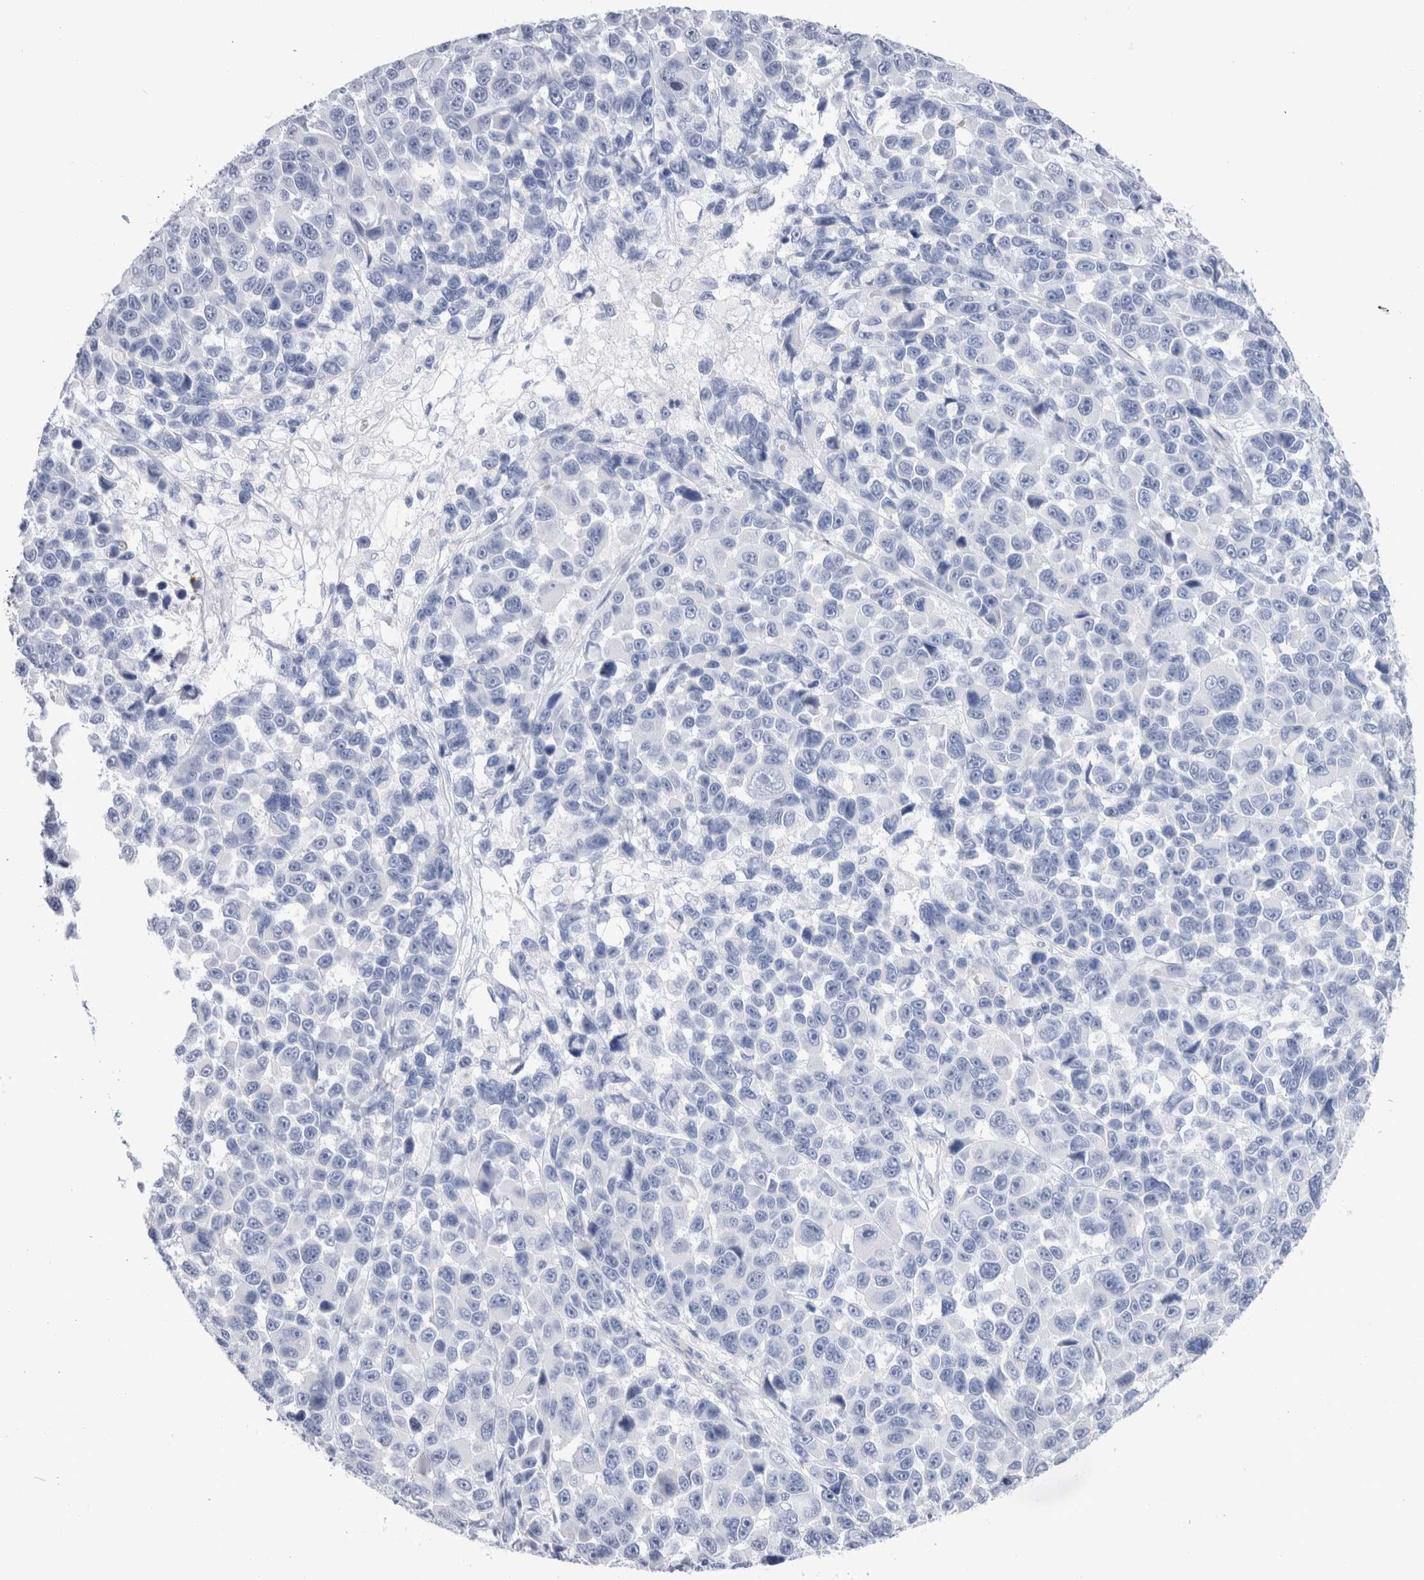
{"staining": {"intensity": "negative", "quantity": "none", "location": "none"}, "tissue": "melanoma", "cell_type": "Tumor cells", "image_type": "cancer", "snomed": [{"axis": "morphology", "description": "Malignant melanoma, NOS"}, {"axis": "topography", "description": "Skin"}], "caption": "A micrograph of human malignant melanoma is negative for staining in tumor cells.", "gene": "SLC10A5", "patient": {"sex": "male", "age": 53}}